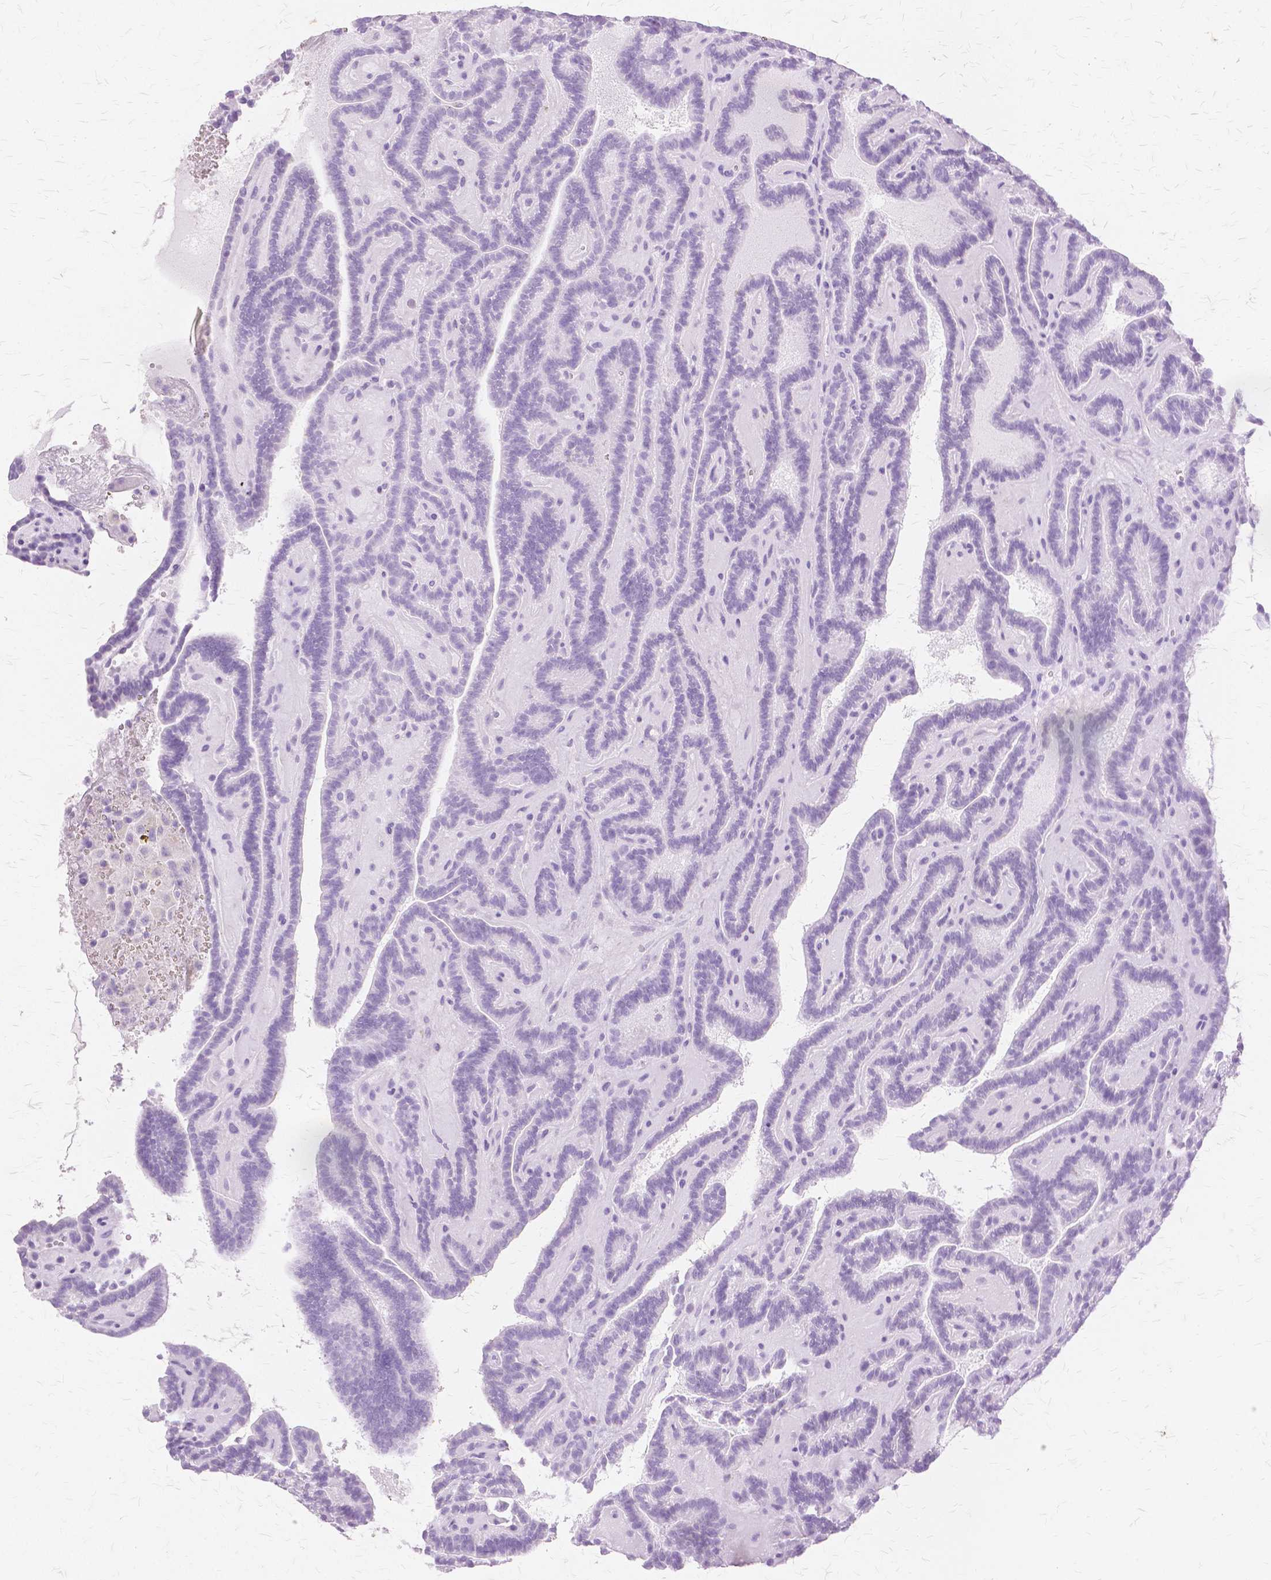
{"staining": {"intensity": "negative", "quantity": "none", "location": "none"}, "tissue": "thyroid cancer", "cell_type": "Tumor cells", "image_type": "cancer", "snomed": [{"axis": "morphology", "description": "Papillary adenocarcinoma, NOS"}, {"axis": "topography", "description": "Thyroid gland"}], "caption": "Immunohistochemistry of human papillary adenocarcinoma (thyroid) exhibits no positivity in tumor cells.", "gene": "TGM1", "patient": {"sex": "female", "age": 21}}